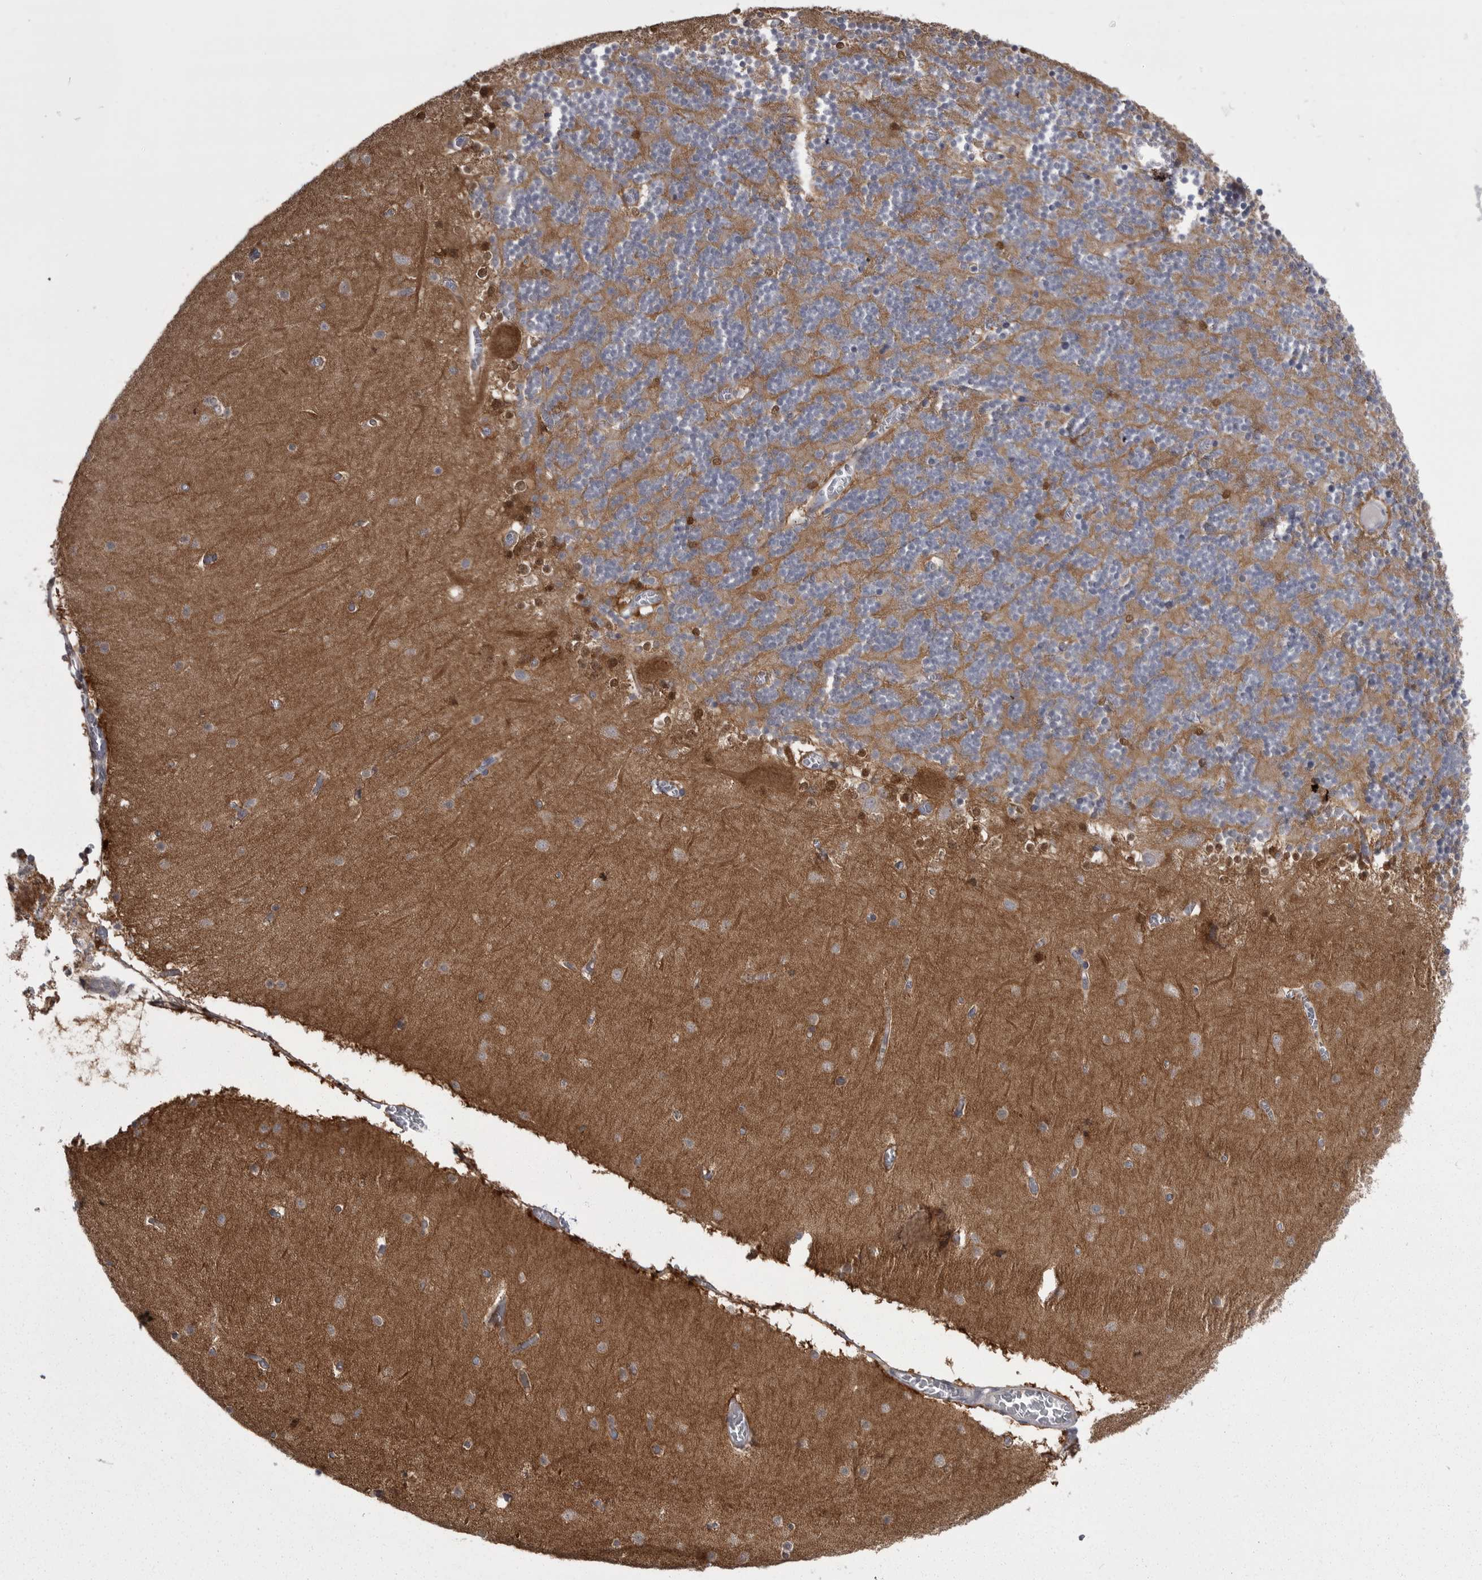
{"staining": {"intensity": "moderate", "quantity": "25%-75%", "location": "cytoplasmic/membranous"}, "tissue": "cerebellum", "cell_type": "Cells in granular layer", "image_type": "normal", "snomed": [{"axis": "morphology", "description": "Normal tissue, NOS"}, {"axis": "topography", "description": "Cerebellum"}], "caption": "About 25%-75% of cells in granular layer in unremarkable cerebellum reveal moderate cytoplasmic/membranous protein positivity as visualized by brown immunohistochemical staining.", "gene": "ANK2", "patient": {"sex": "female", "age": 28}}